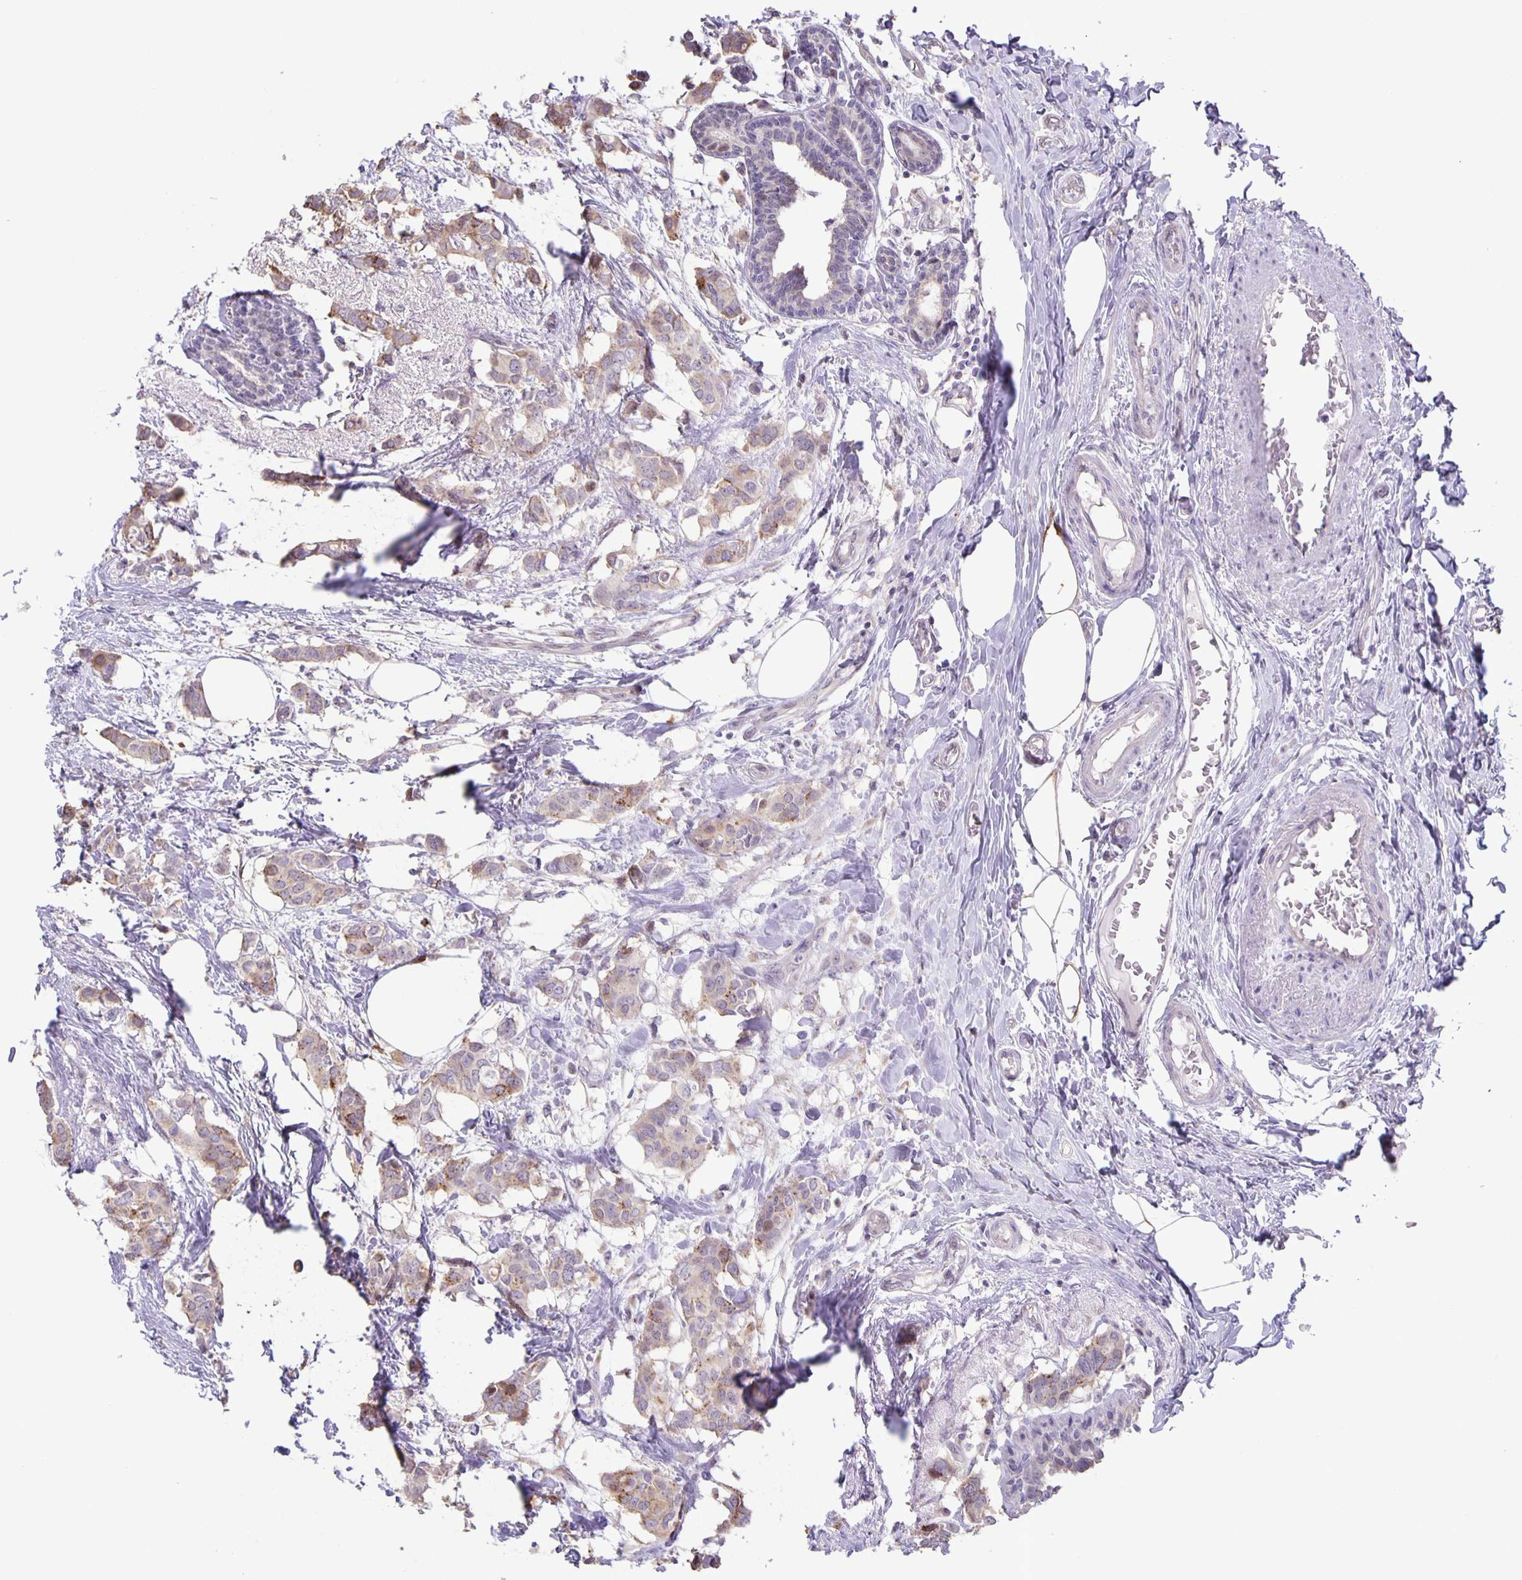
{"staining": {"intensity": "weak", "quantity": "25%-75%", "location": "cytoplasmic/membranous"}, "tissue": "breast cancer", "cell_type": "Tumor cells", "image_type": "cancer", "snomed": [{"axis": "morphology", "description": "Duct carcinoma"}, {"axis": "topography", "description": "Breast"}], "caption": "IHC of human breast cancer shows low levels of weak cytoplasmic/membranous staining in about 25%-75% of tumor cells.", "gene": "MAPK12", "patient": {"sex": "female", "age": 62}}